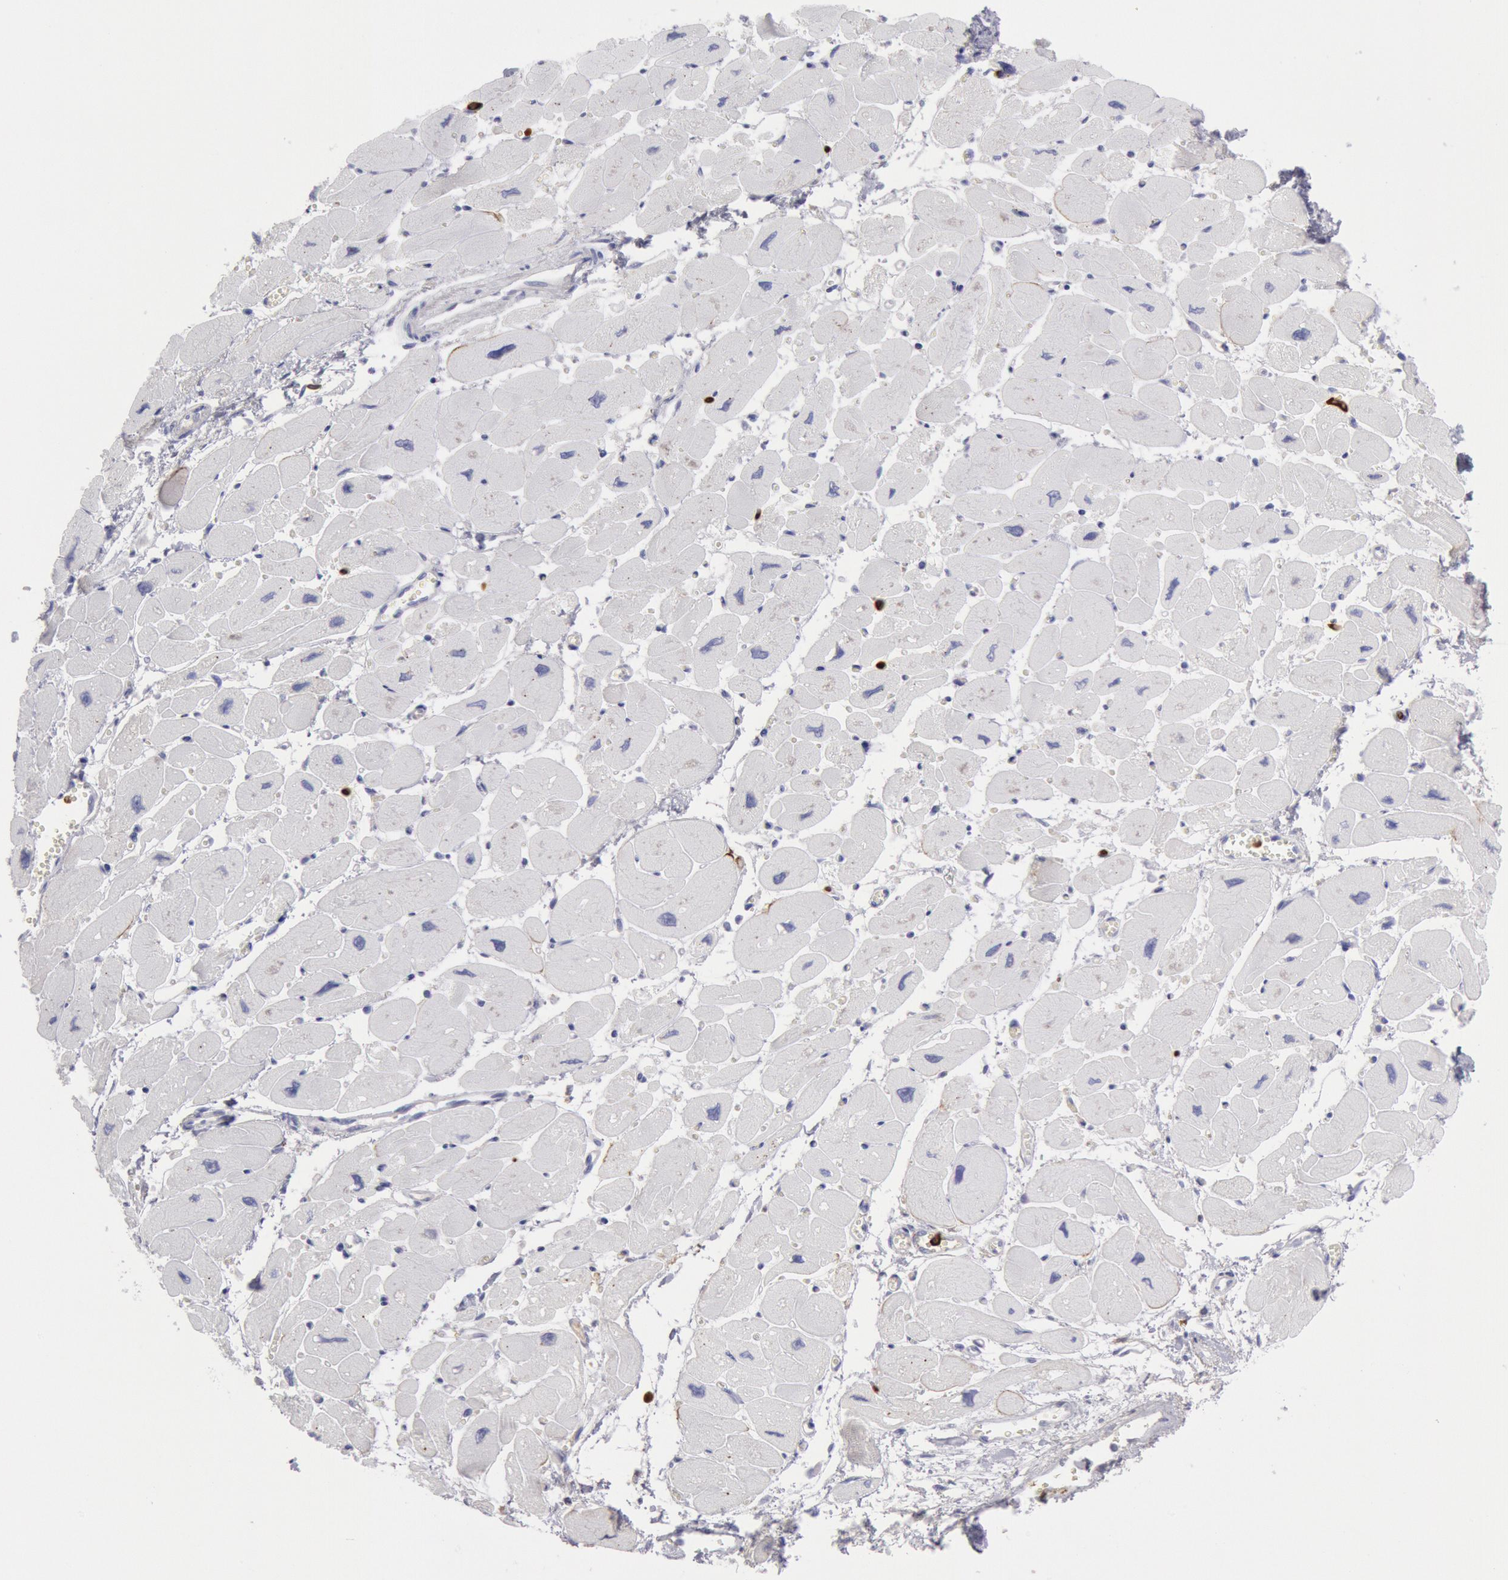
{"staining": {"intensity": "negative", "quantity": "none", "location": "none"}, "tissue": "heart muscle", "cell_type": "Cardiomyocytes", "image_type": "normal", "snomed": [{"axis": "morphology", "description": "Normal tissue, NOS"}, {"axis": "topography", "description": "Heart"}], "caption": "IHC of benign human heart muscle exhibits no positivity in cardiomyocytes.", "gene": "FCN1", "patient": {"sex": "female", "age": 54}}